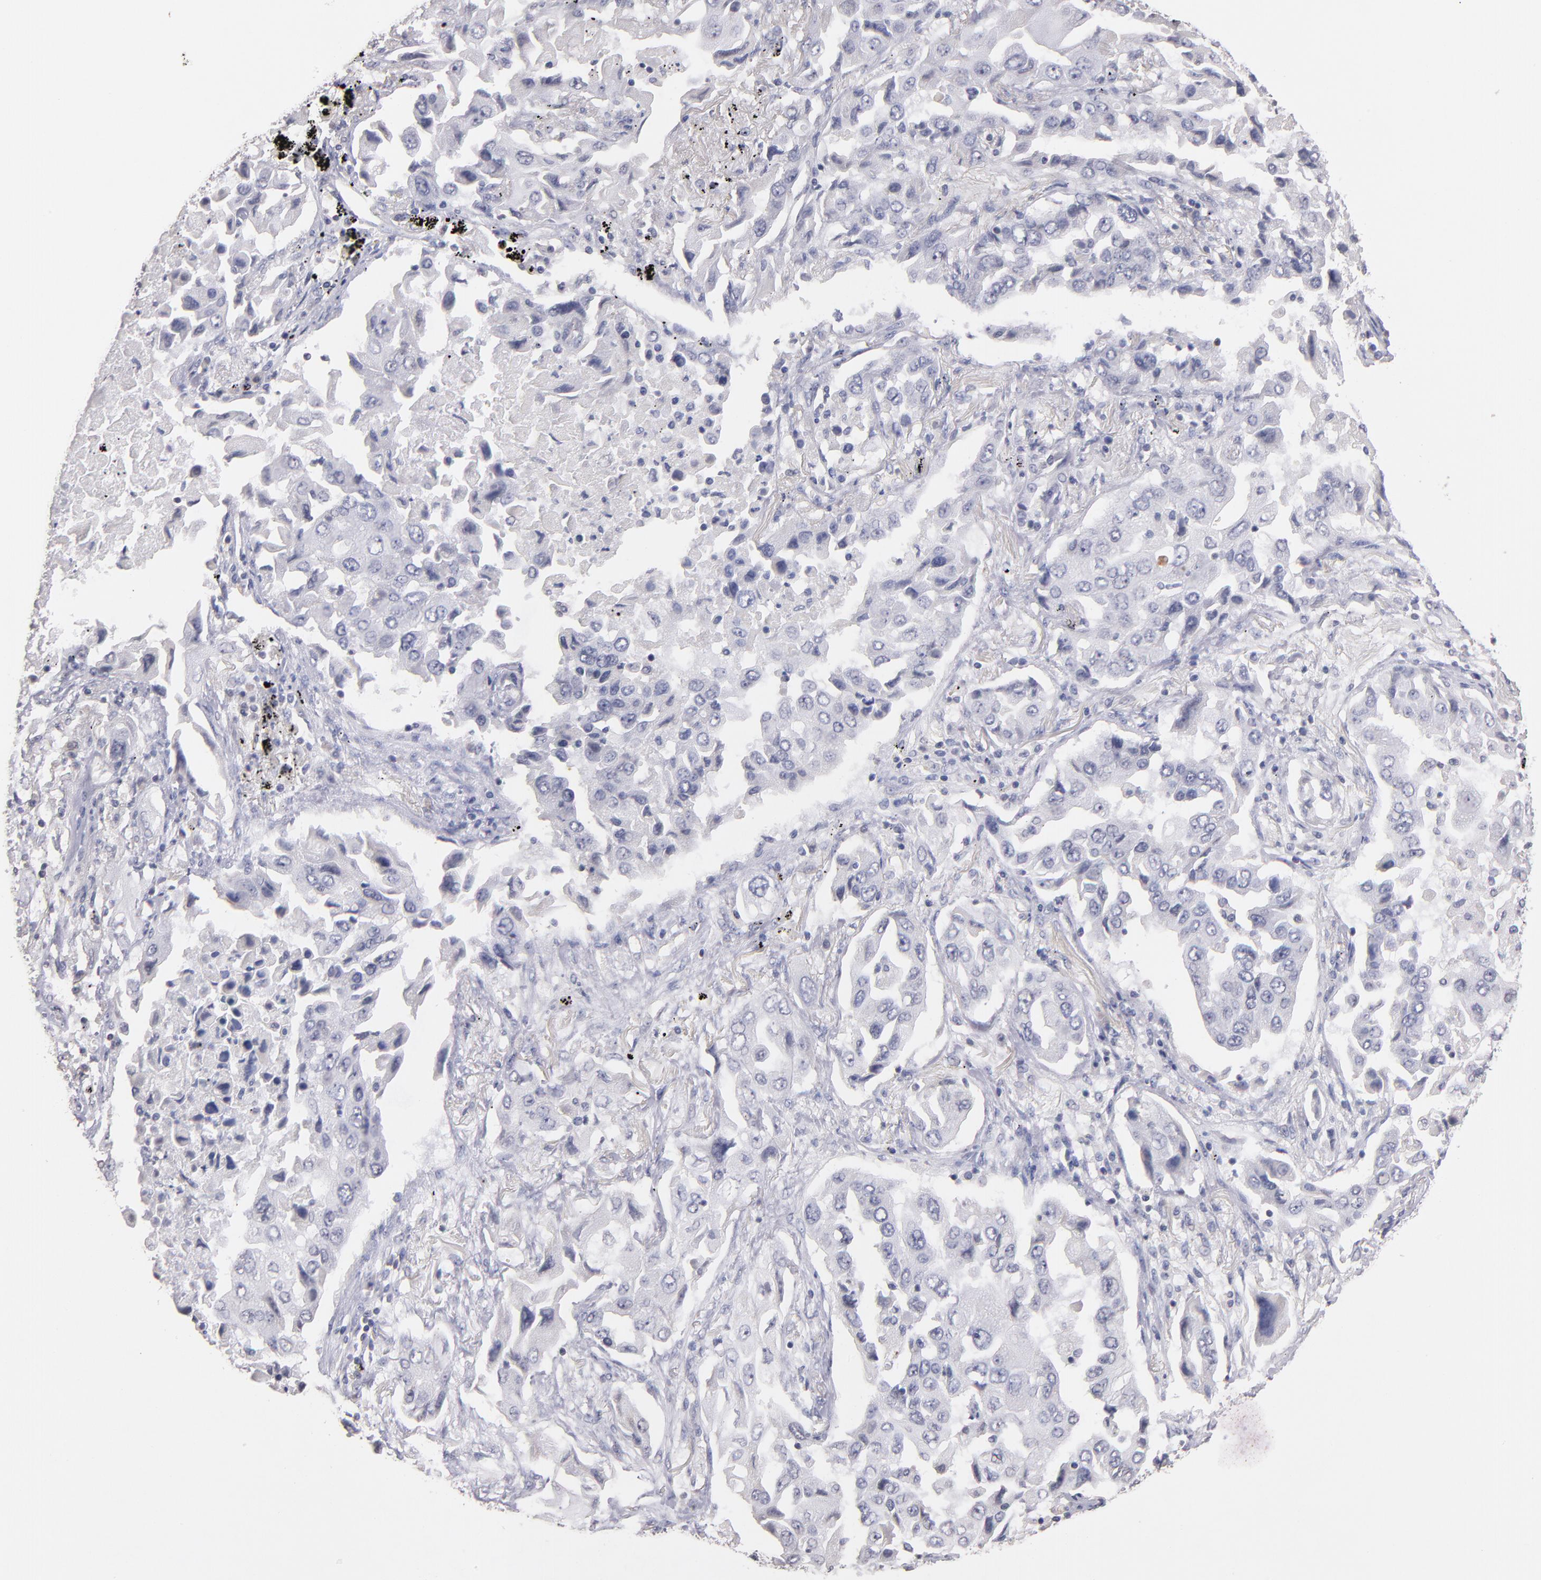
{"staining": {"intensity": "negative", "quantity": "none", "location": "none"}, "tissue": "lung cancer", "cell_type": "Tumor cells", "image_type": "cancer", "snomed": [{"axis": "morphology", "description": "Adenocarcinoma, NOS"}, {"axis": "topography", "description": "Lung"}], "caption": "Immunohistochemistry histopathology image of neoplastic tissue: lung cancer (adenocarcinoma) stained with DAB (3,3'-diaminobenzidine) shows no significant protein staining in tumor cells.", "gene": "SOX10", "patient": {"sex": "female", "age": 65}}